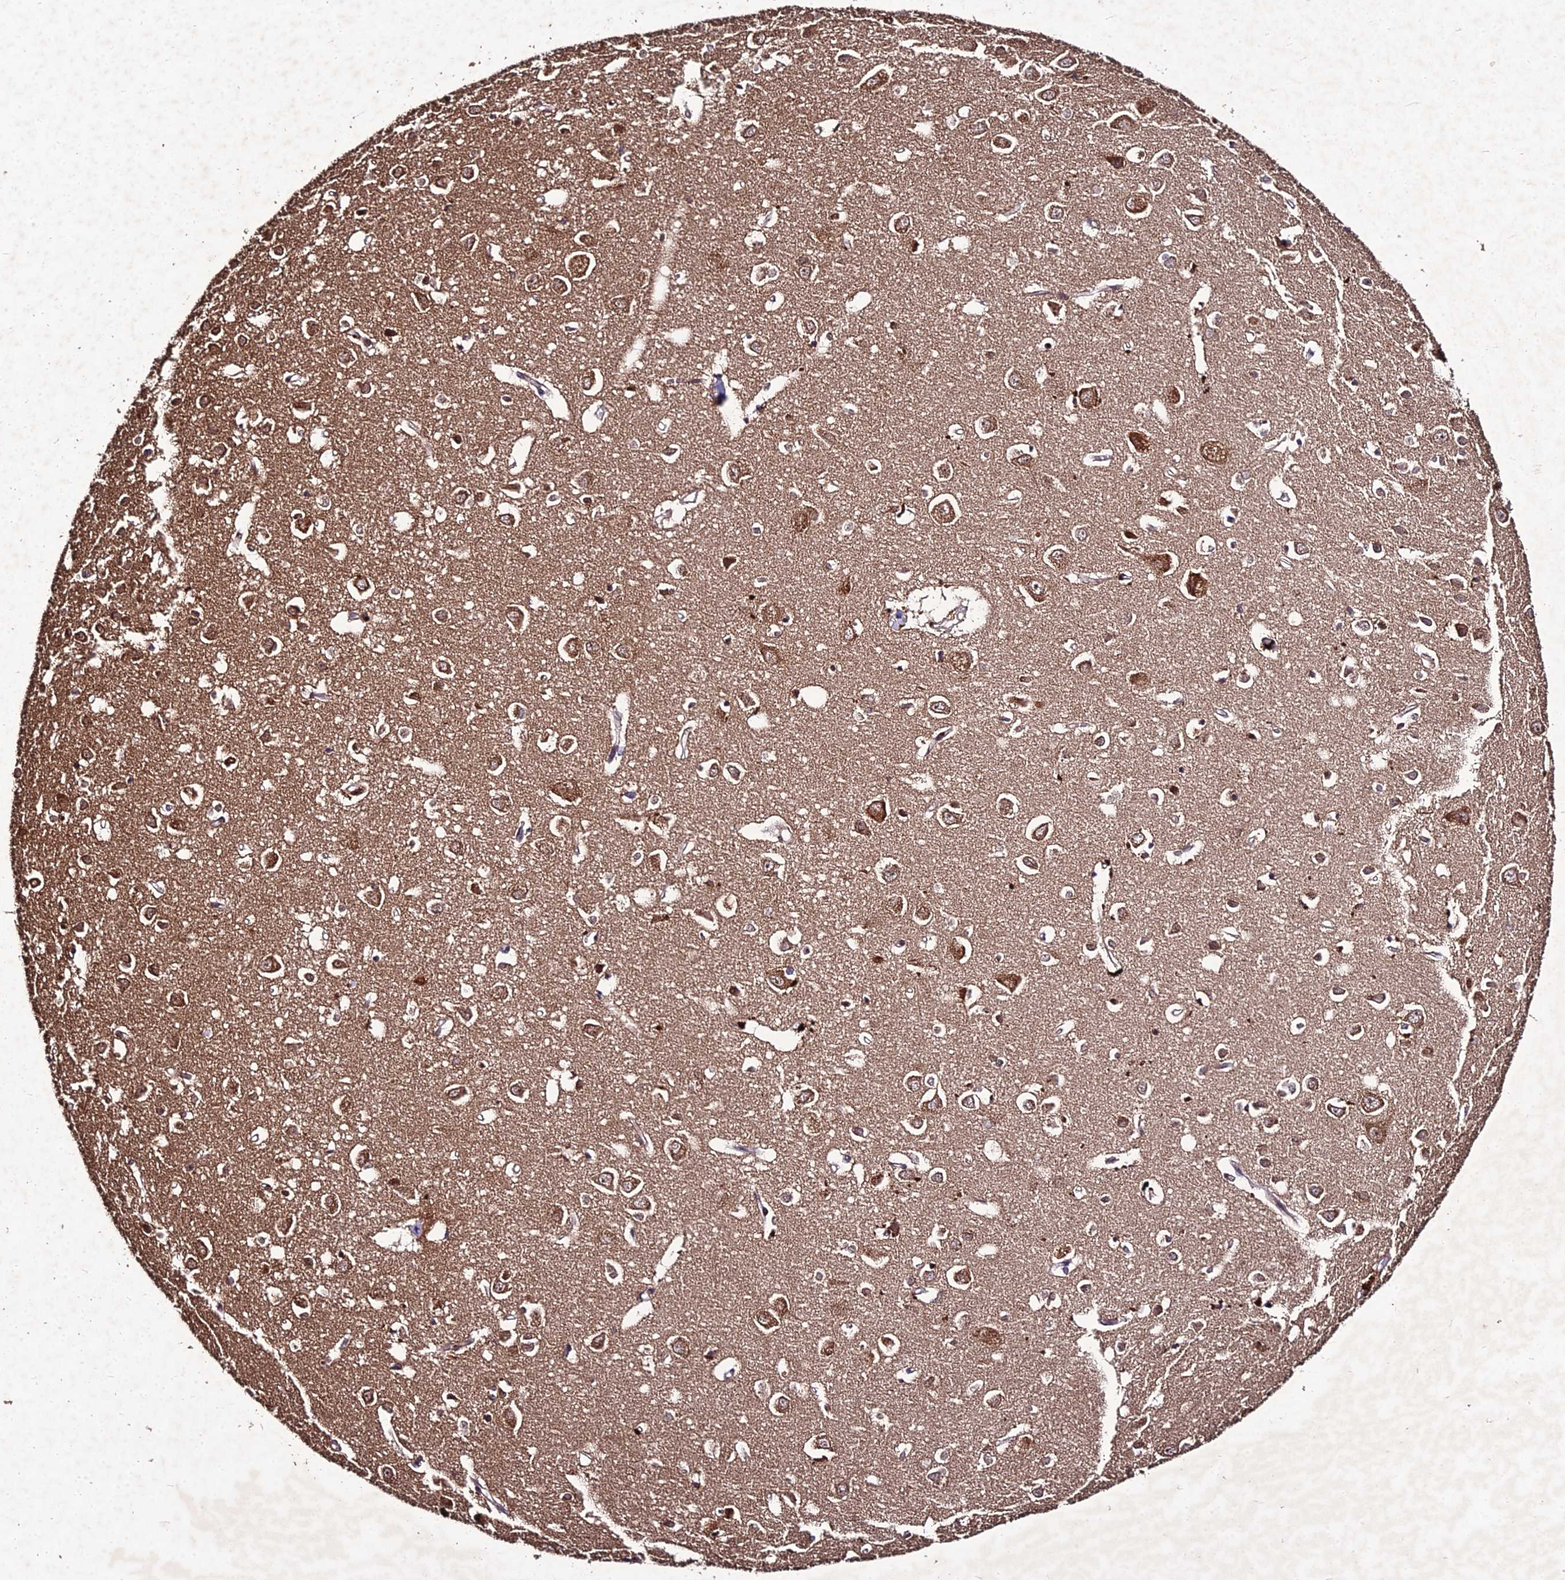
{"staining": {"intensity": "moderate", "quantity": "<25%", "location": "cytoplasmic/membranous"}, "tissue": "cerebral cortex", "cell_type": "Endothelial cells", "image_type": "normal", "snomed": [{"axis": "morphology", "description": "Normal tissue, NOS"}, {"axis": "topography", "description": "Cerebral cortex"}], "caption": "Immunohistochemistry histopathology image of normal cerebral cortex stained for a protein (brown), which displays low levels of moderate cytoplasmic/membranous staining in about <25% of endothelial cells.", "gene": "ZNF766", "patient": {"sex": "female", "age": 64}}